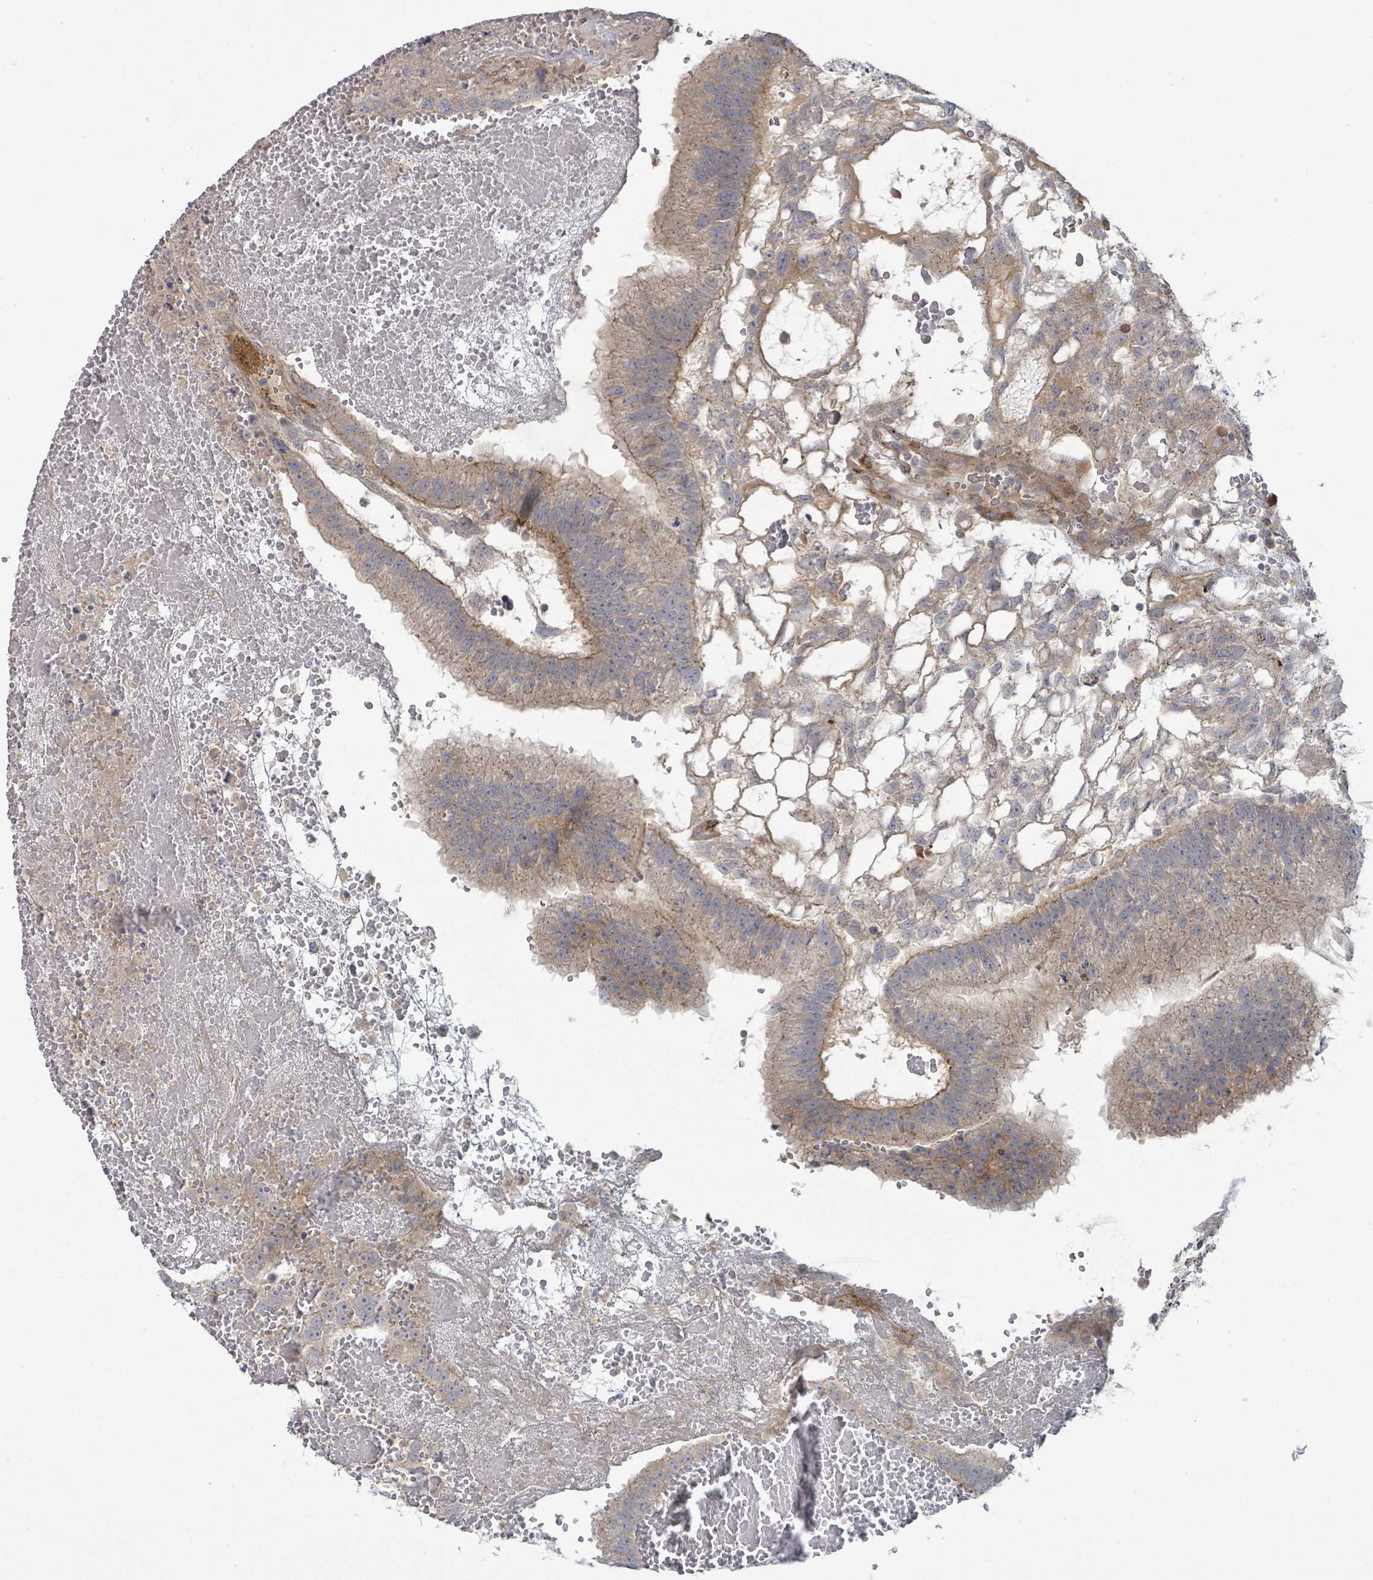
{"staining": {"intensity": "weak", "quantity": ">75%", "location": "cytoplasmic/membranous"}, "tissue": "testis cancer", "cell_type": "Tumor cells", "image_type": "cancer", "snomed": [{"axis": "morphology", "description": "Normal tissue, NOS"}, {"axis": "morphology", "description": "Carcinoma, Embryonal, NOS"}, {"axis": "topography", "description": "Testis"}], "caption": "Embryonal carcinoma (testis) was stained to show a protein in brown. There is low levels of weak cytoplasmic/membranous staining in about >75% of tumor cells.", "gene": "COL5A3", "patient": {"sex": "male", "age": 32}}